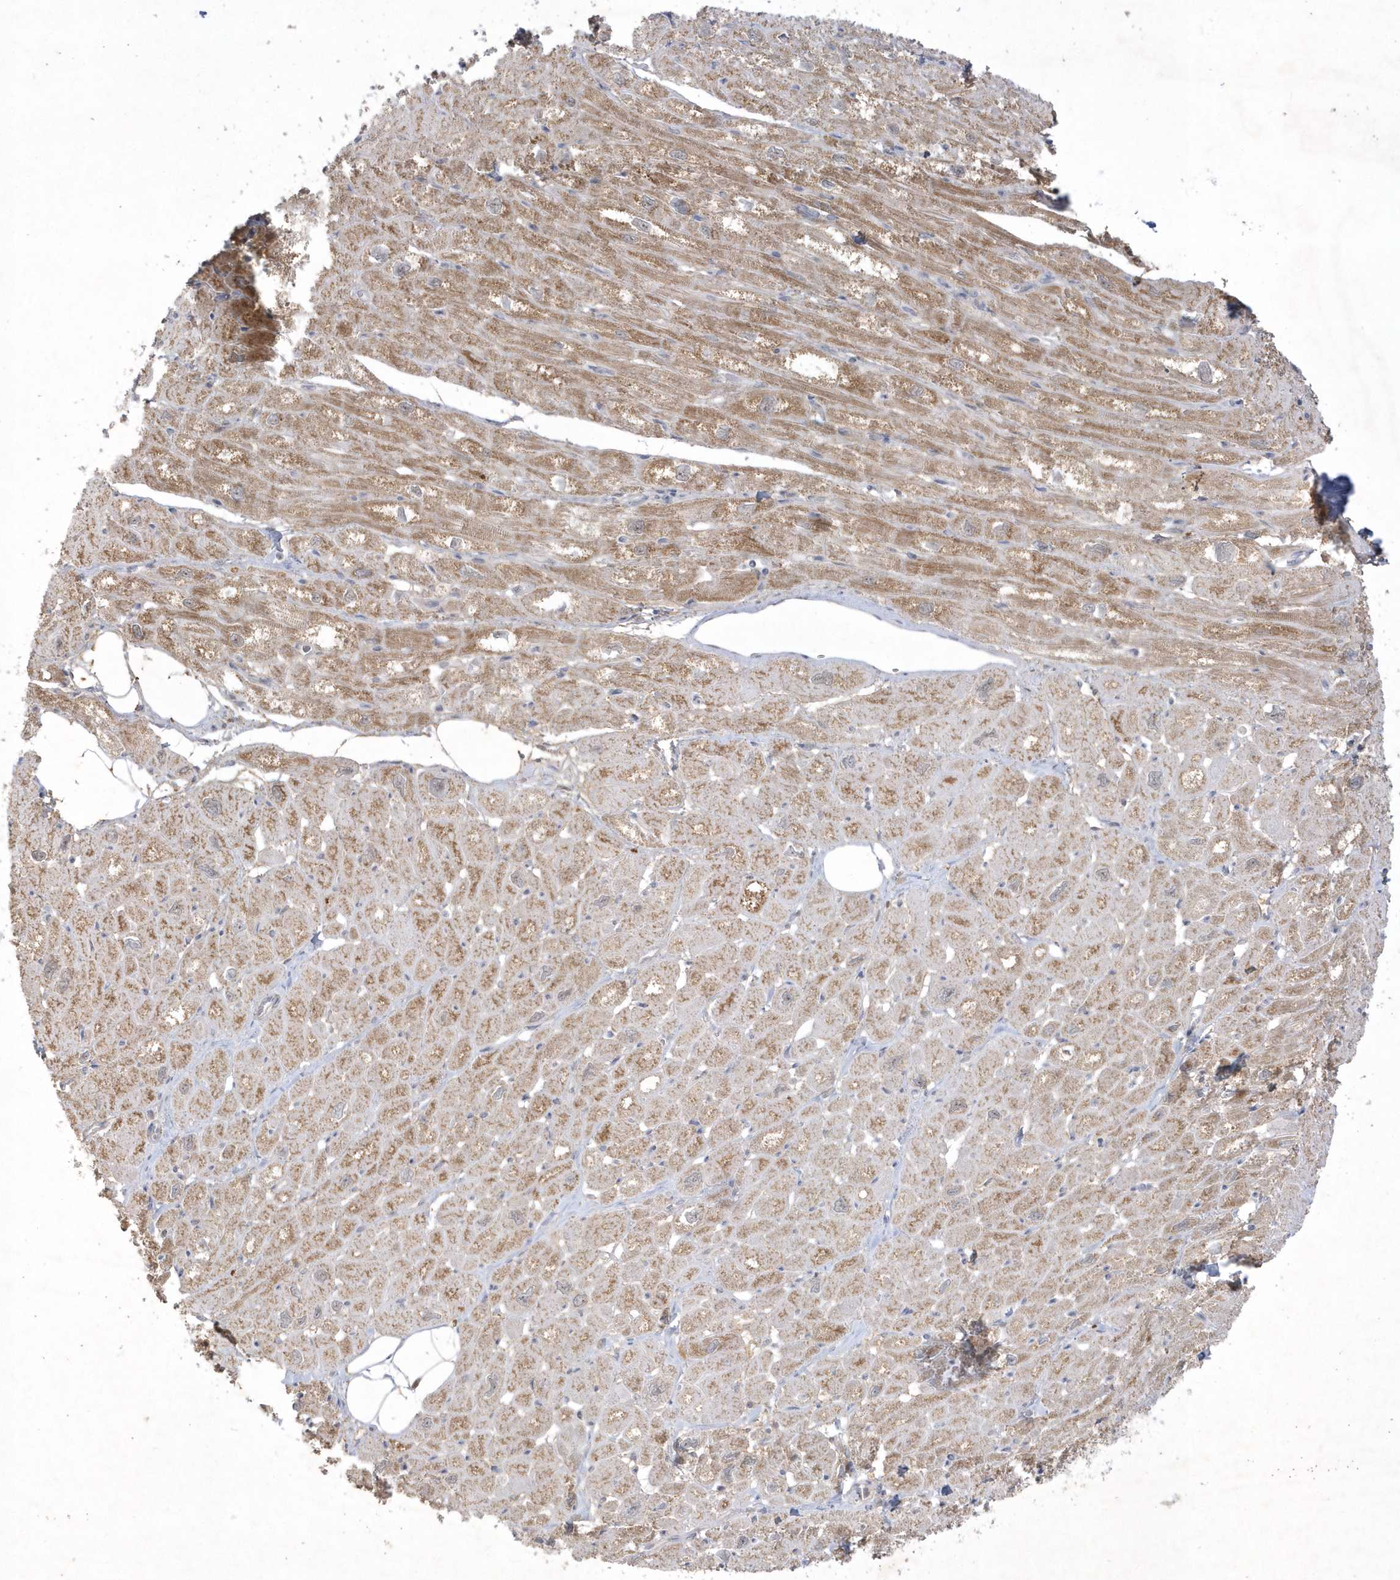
{"staining": {"intensity": "moderate", "quantity": "25%-75%", "location": "cytoplasmic/membranous"}, "tissue": "heart muscle", "cell_type": "Cardiomyocytes", "image_type": "normal", "snomed": [{"axis": "morphology", "description": "Normal tissue, NOS"}, {"axis": "topography", "description": "Heart"}], "caption": "This is an image of immunohistochemistry staining of unremarkable heart muscle, which shows moderate expression in the cytoplasmic/membranous of cardiomyocytes.", "gene": "CPSF3", "patient": {"sex": "male", "age": 50}}